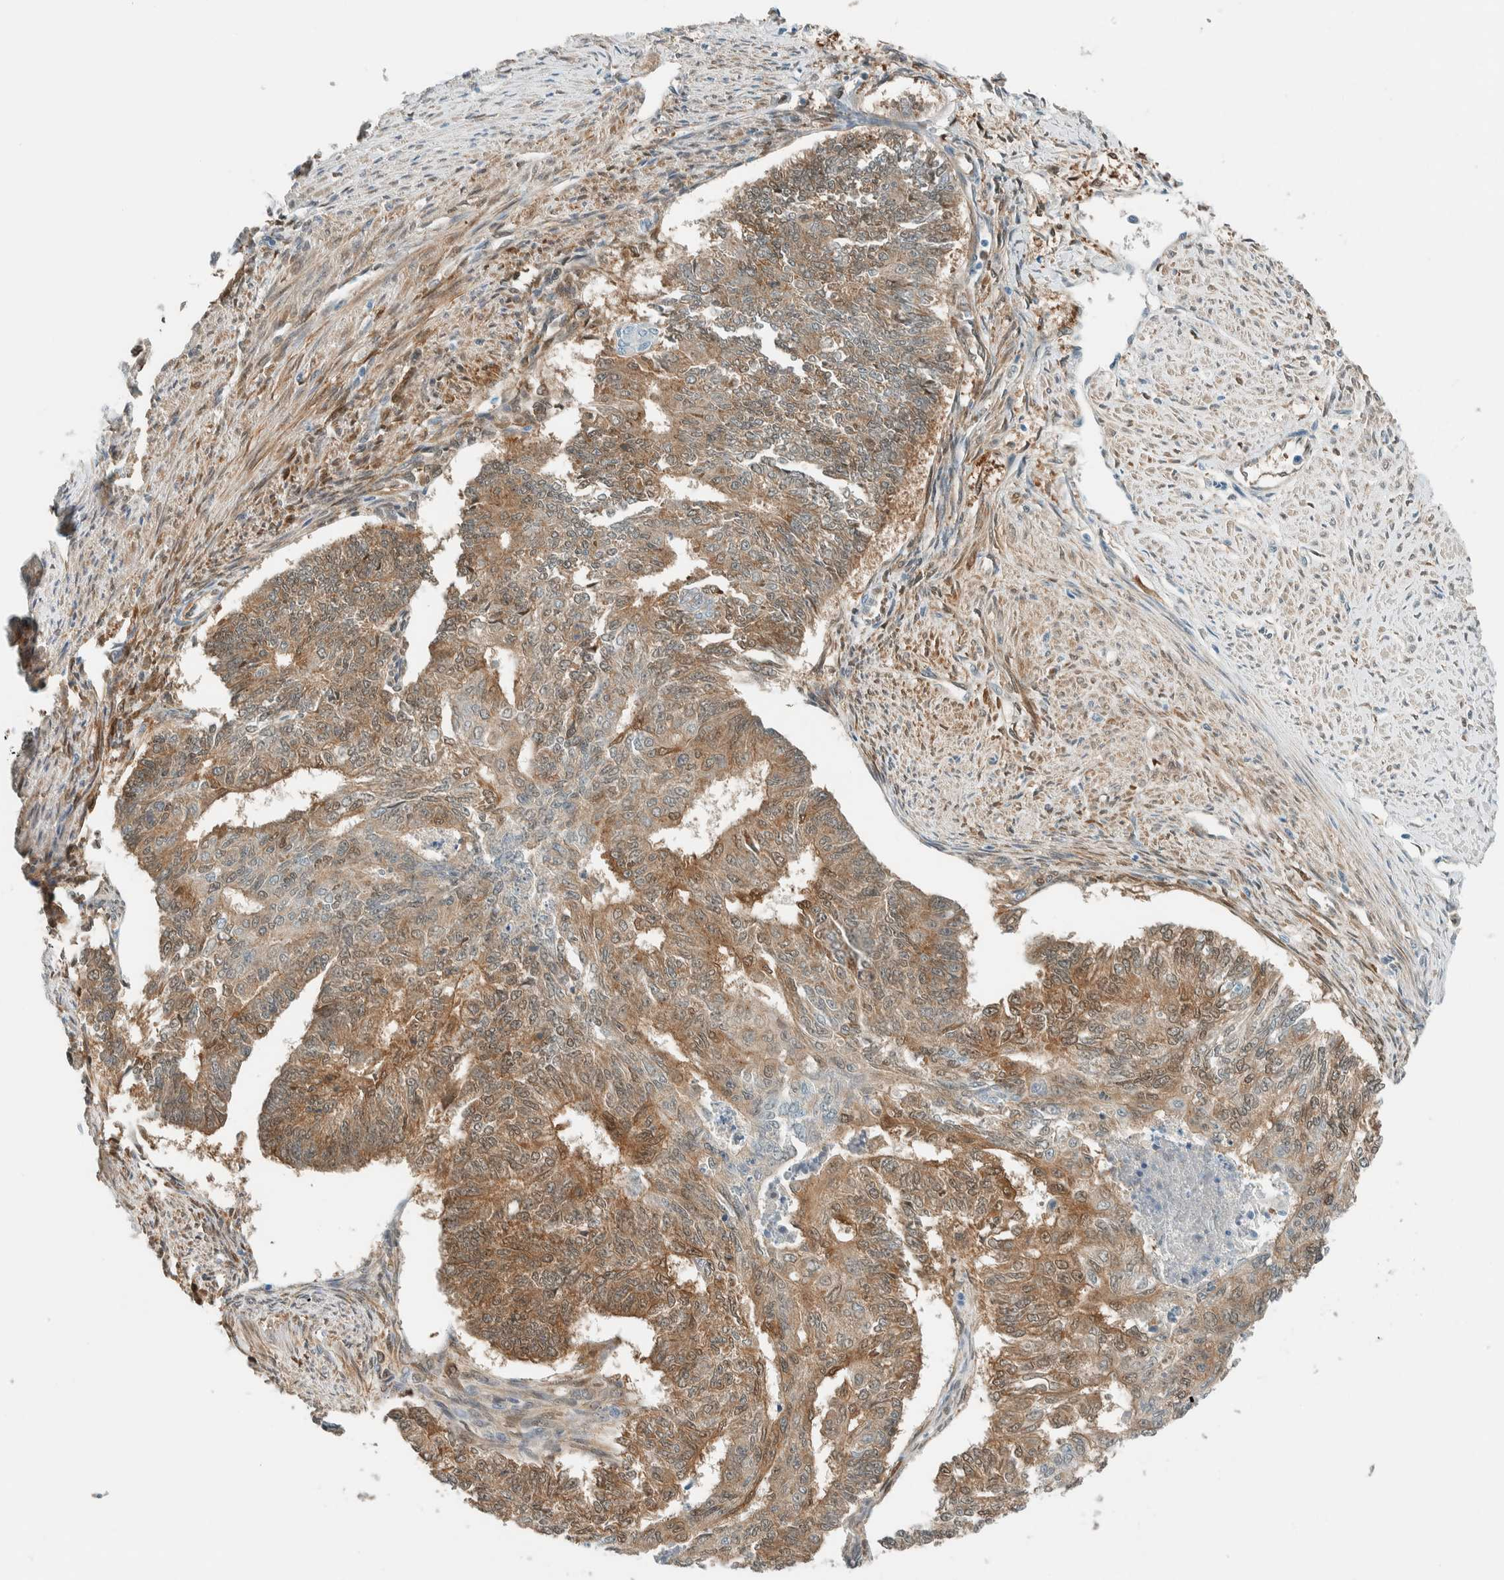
{"staining": {"intensity": "moderate", "quantity": ">75%", "location": "cytoplasmic/membranous,nuclear"}, "tissue": "endometrial cancer", "cell_type": "Tumor cells", "image_type": "cancer", "snomed": [{"axis": "morphology", "description": "Adenocarcinoma, NOS"}, {"axis": "topography", "description": "Endometrium"}], "caption": "Endometrial cancer stained with a protein marker shows moderate staining in tumor cells.", "gene": "NXN", "patient": {"sex": "female", "age": 32}}